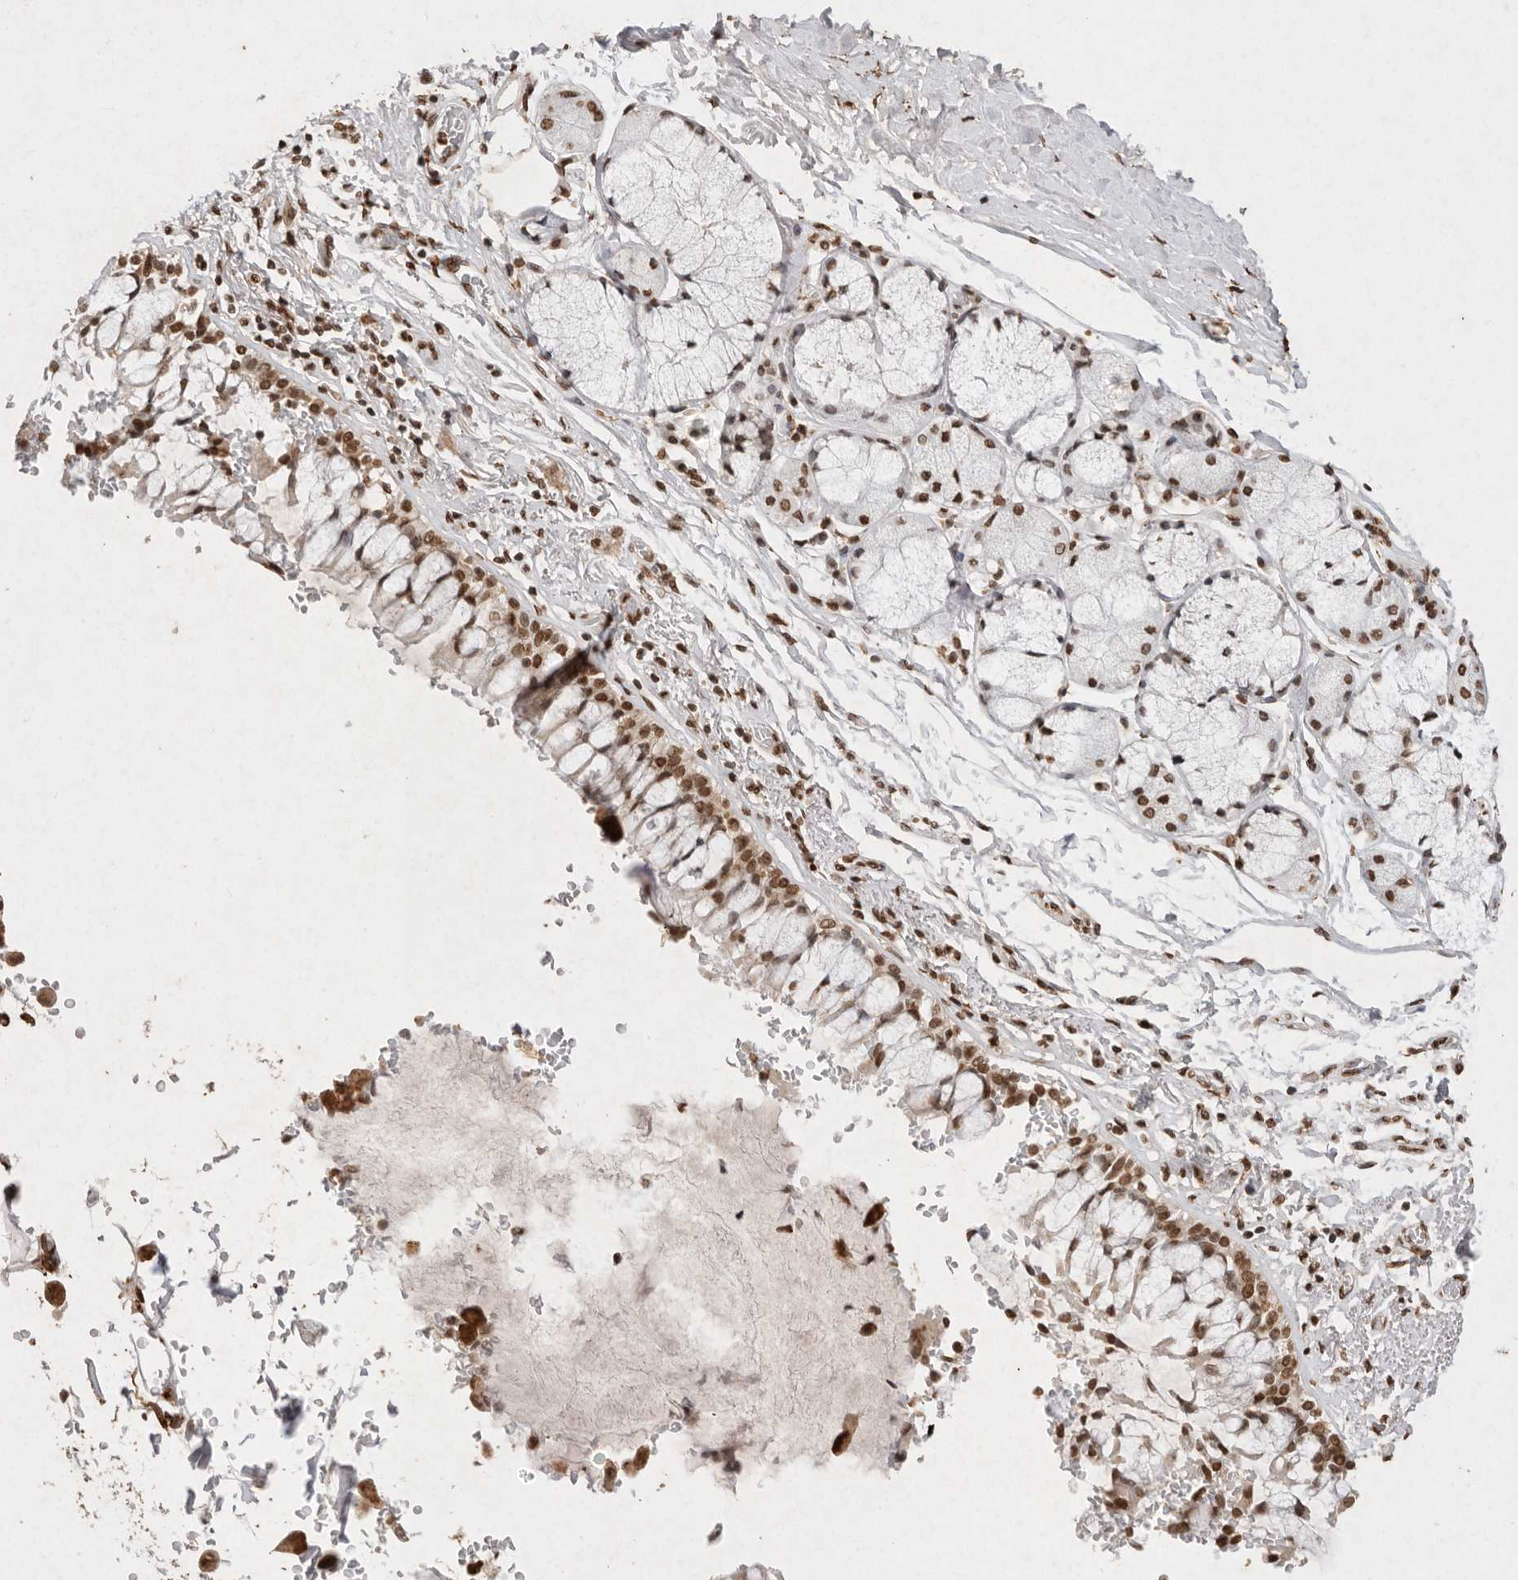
{"staining": {"intensity": "moderate", "quantity": ">75%", "location": "nuclear"}, "tissue": "bronchus", "cell_type": "Respiratory epithelial cells", "image_type": "normal", "snomed": [{"axis": "morphology", "description": "Normal tissue, NOS"}, {"axis": "morphology", "description": "Inflammation, NOS"}, {"axis": "topography", "description": "Cartilage tissue"}, {"axis": "topography", "description": "Bronchus"}, {"axis": "topography", "description": "Lung"}], "caption": "Respiratory epithelial cells display moderate nuclear expression in approximately >75% of cells in normal bronchus.", "gene": "NKX3", "patient": {"sex": "female", "age": 64}}